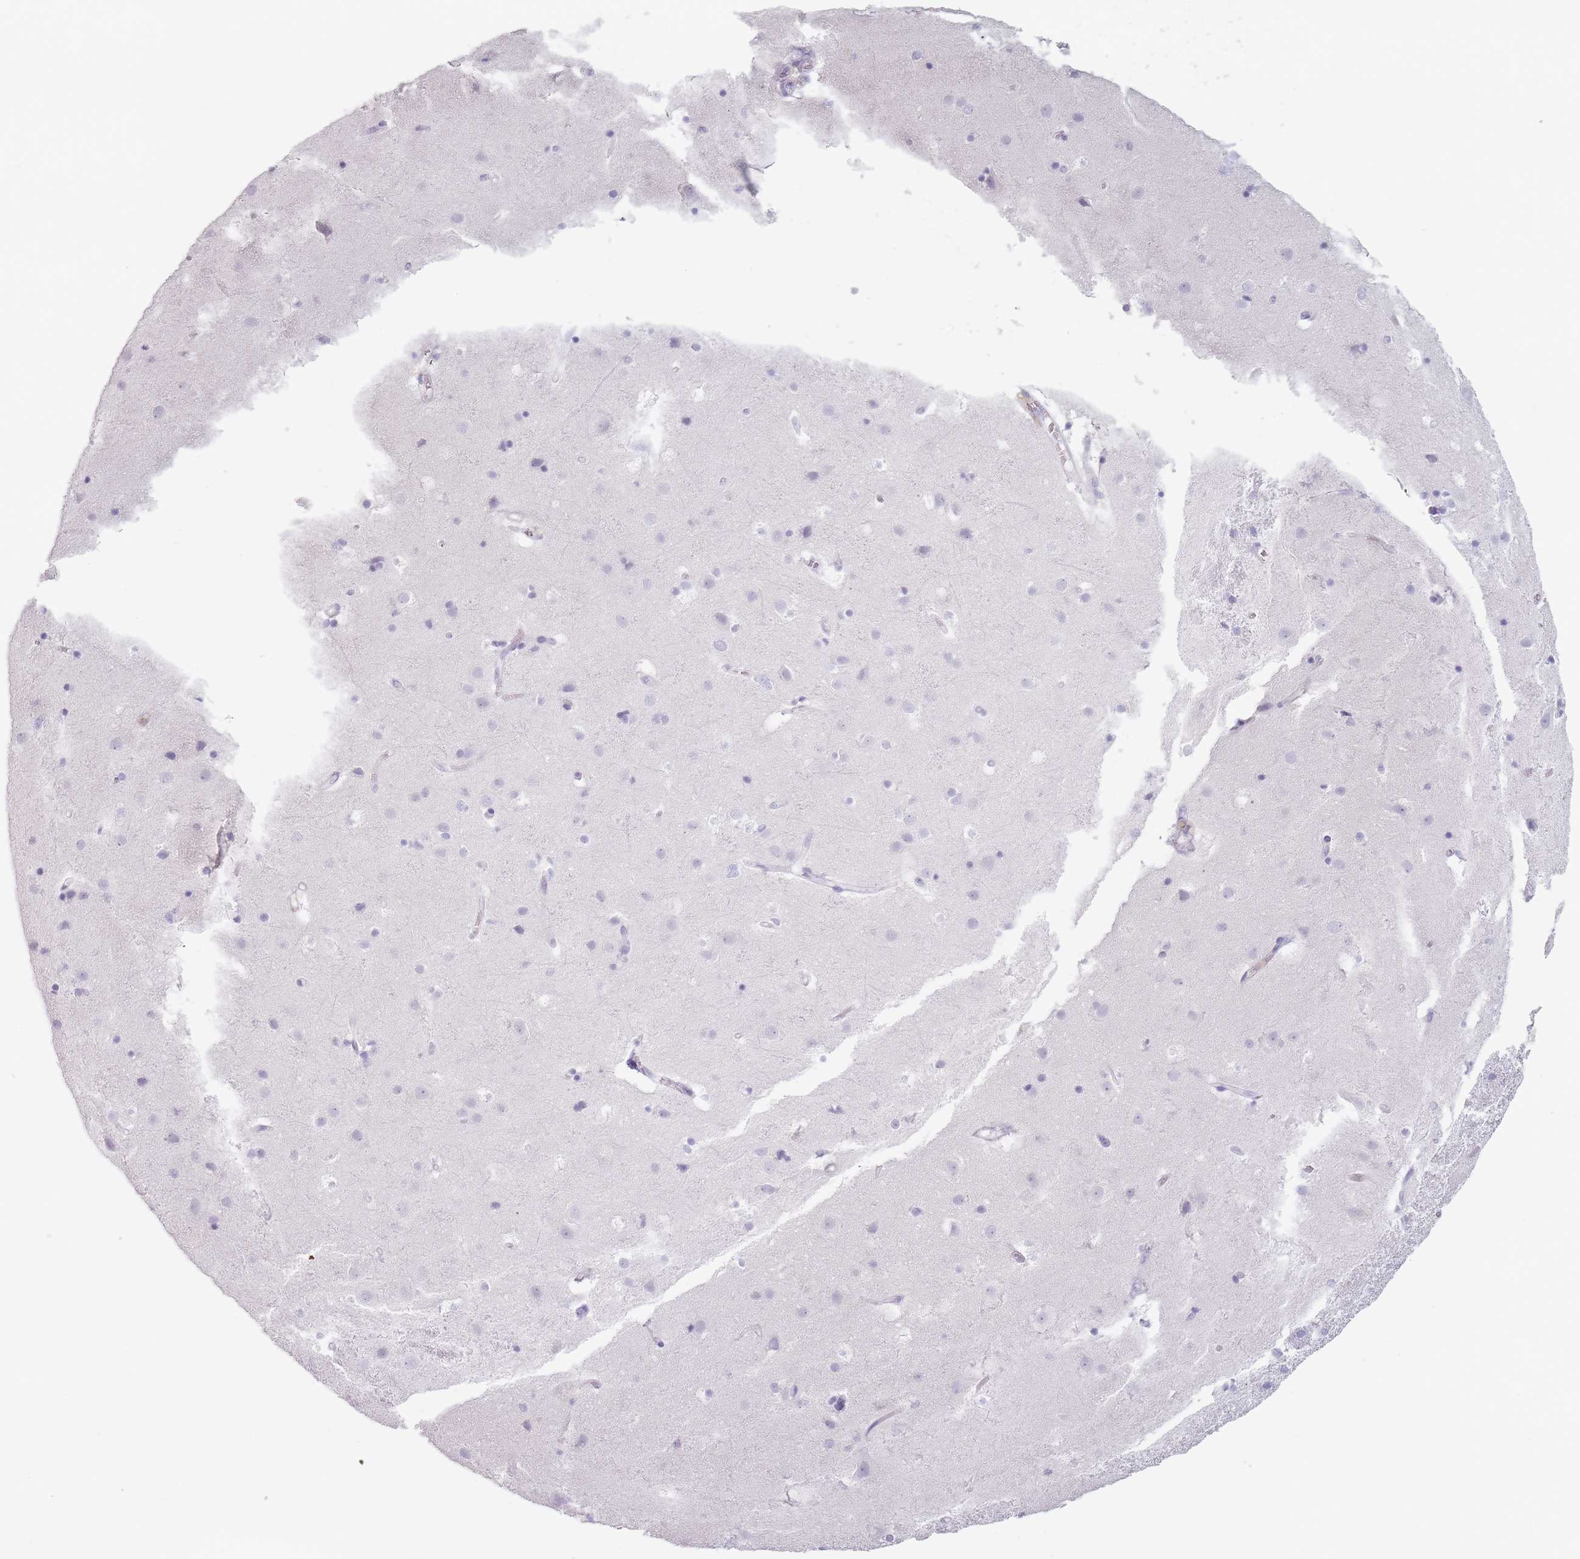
{"staining": {"intensity": "negative", "quantity": "none", "location": "none"}, "tissue": "cerebral cortex", "cell_type": "Endothelial cells", "image_type": "normal", "snomed": [{"axis": "morphology", "description": "Normal tissue, NOS"}, {"axis": "topography", "description": "Cerebral cortex"}], "caption": "IHC image of benign cerebral cortex: human cerebral cortex stained with DAB (3,3'-diaminobenzidine) demonstrates no significant protein staining in endothelial cells.", "gene": "ZNF584", "patient": {"sex": "male", "age": 54}}